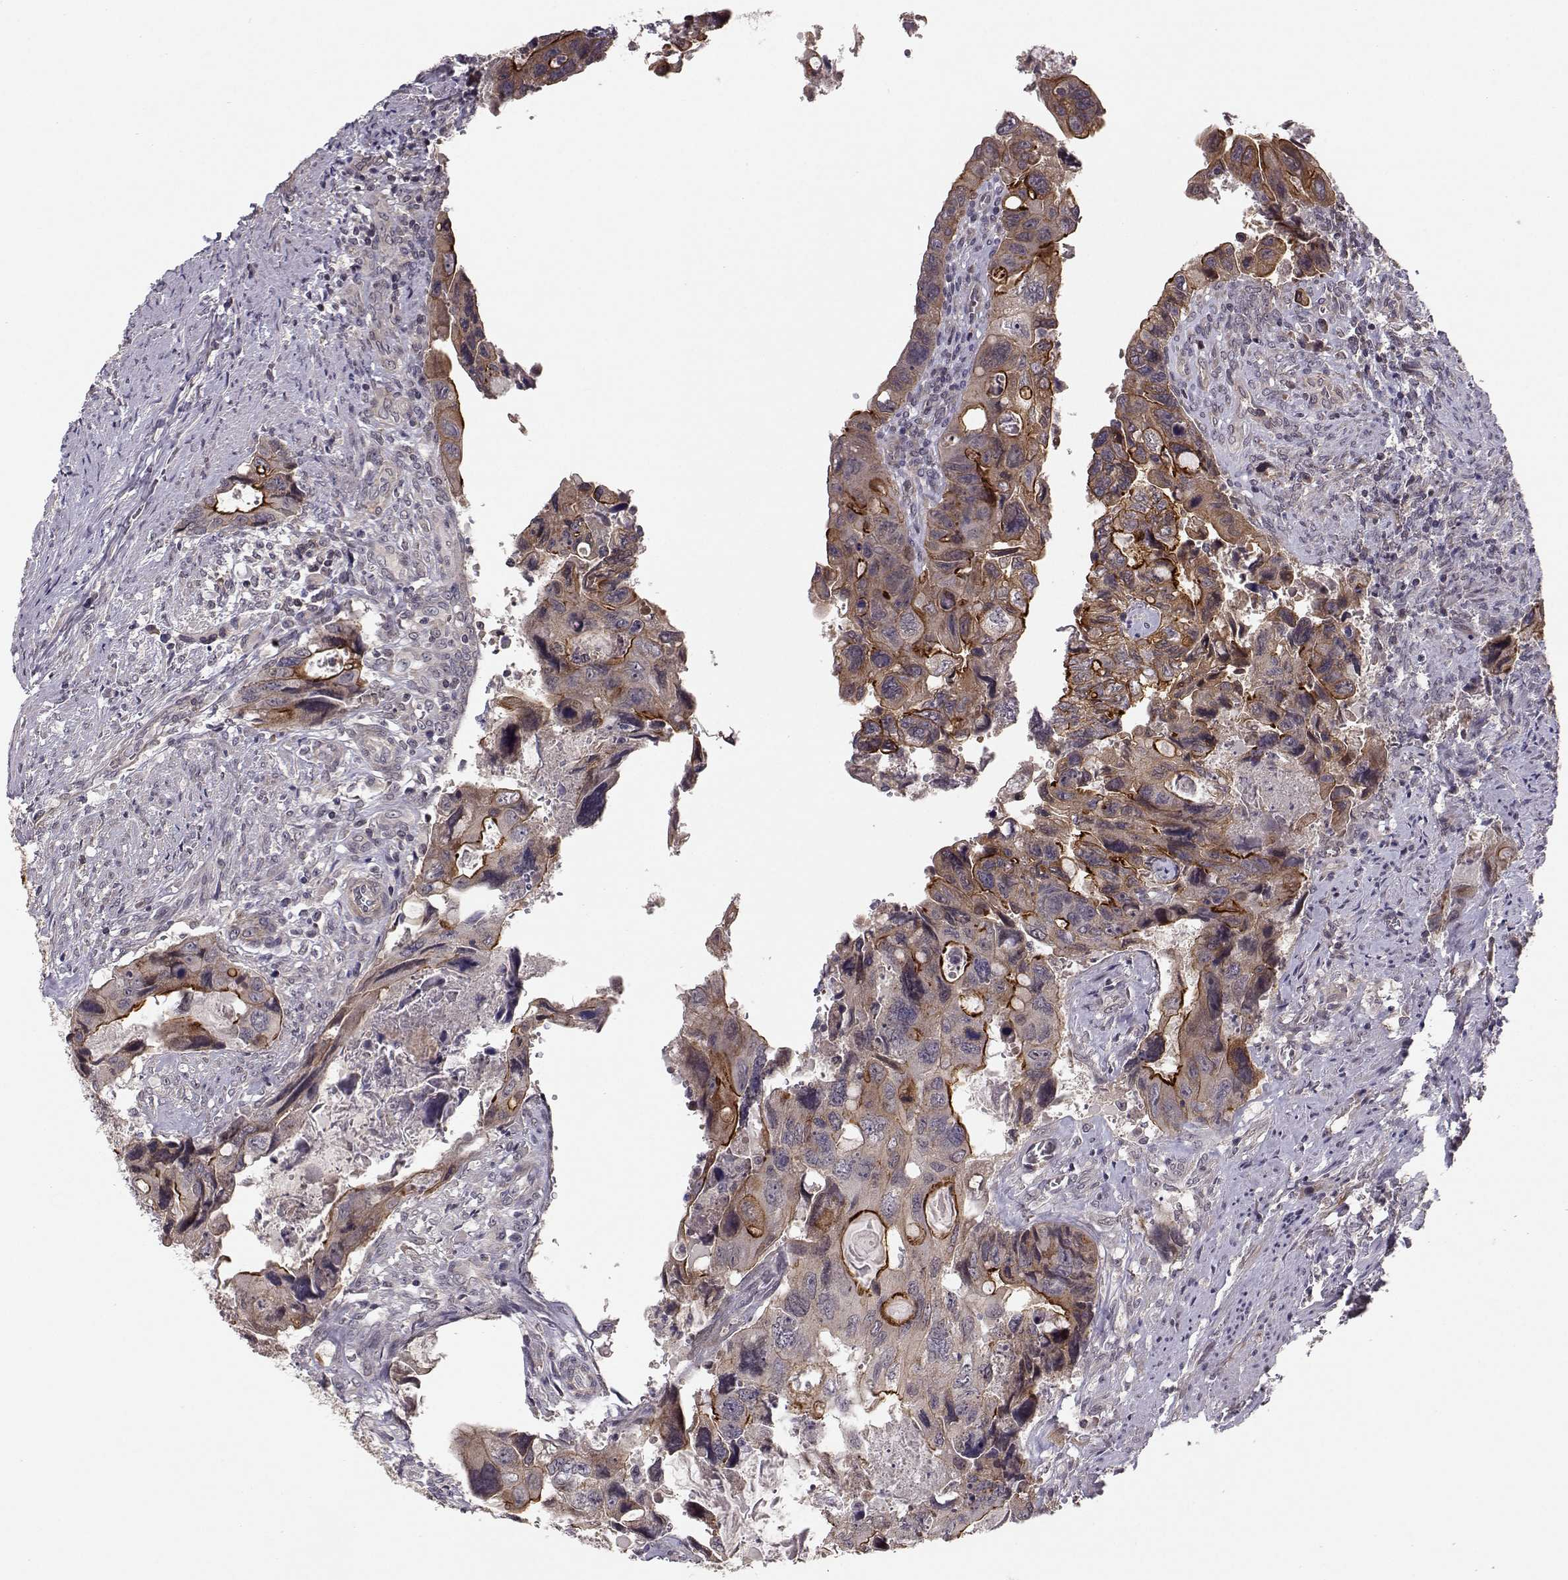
{"staining": {"intensity": "strong", "quantity": "<25%", "location": "cytoplasmic/membranous"}, "tissue": "colorectal cancer", "cell_type": "Tumor cells", "image_type": "cancer", "snomed": [{"axis": "morphology", "description": "Adenocarcinoma, NOS"}, {"axis": "topography", "description": "Rectum"}], "caption": "High-power microscopy captured an immunohistochemistry (IHC) micrograph of colorectal adenocarcinoma, revealing strong cytoplasmic/membranous staining in about <25% of tumor cells.", "gene": "PLEKHG3", "patient": {"sex": "male", "age": 62}}